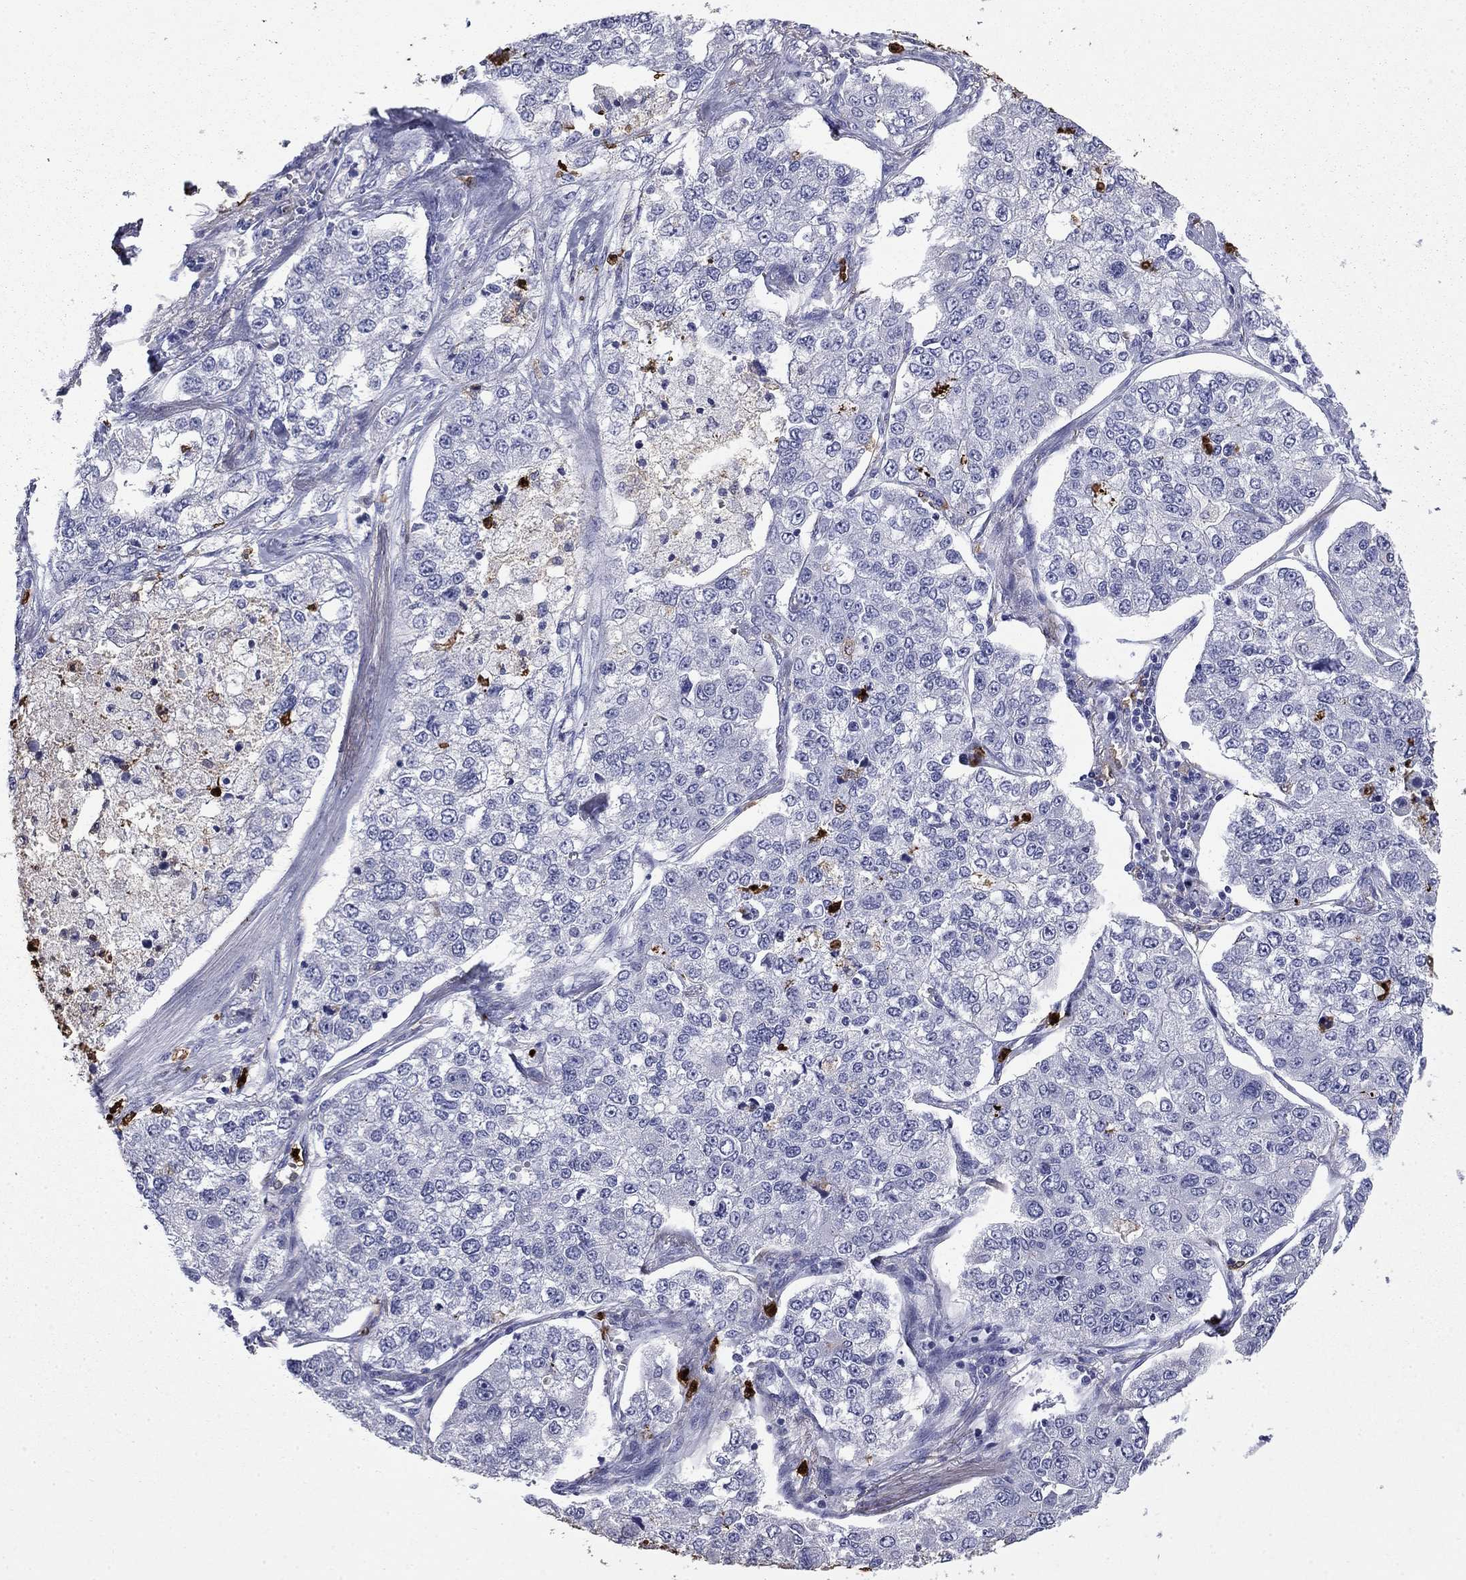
{"staining": {"intensity": "negative", "quantity": "none", "location": "none"}, "tissue": "lung cancer", "cell_type": "Tumor cells", "image_type": "cancer", "snomed": [{"axis": "morphology", "description": "Adenocarcinoma, NOS"}, {"axis": "topography", "description": "Lung"}], "caption": "DAB immunohistochemical staining of human lung adenocarcinoma demonstrates no significant positivity in tumor cells.", "gene": "TRIM29", "patient": {"sex": "male", "age": 49}}